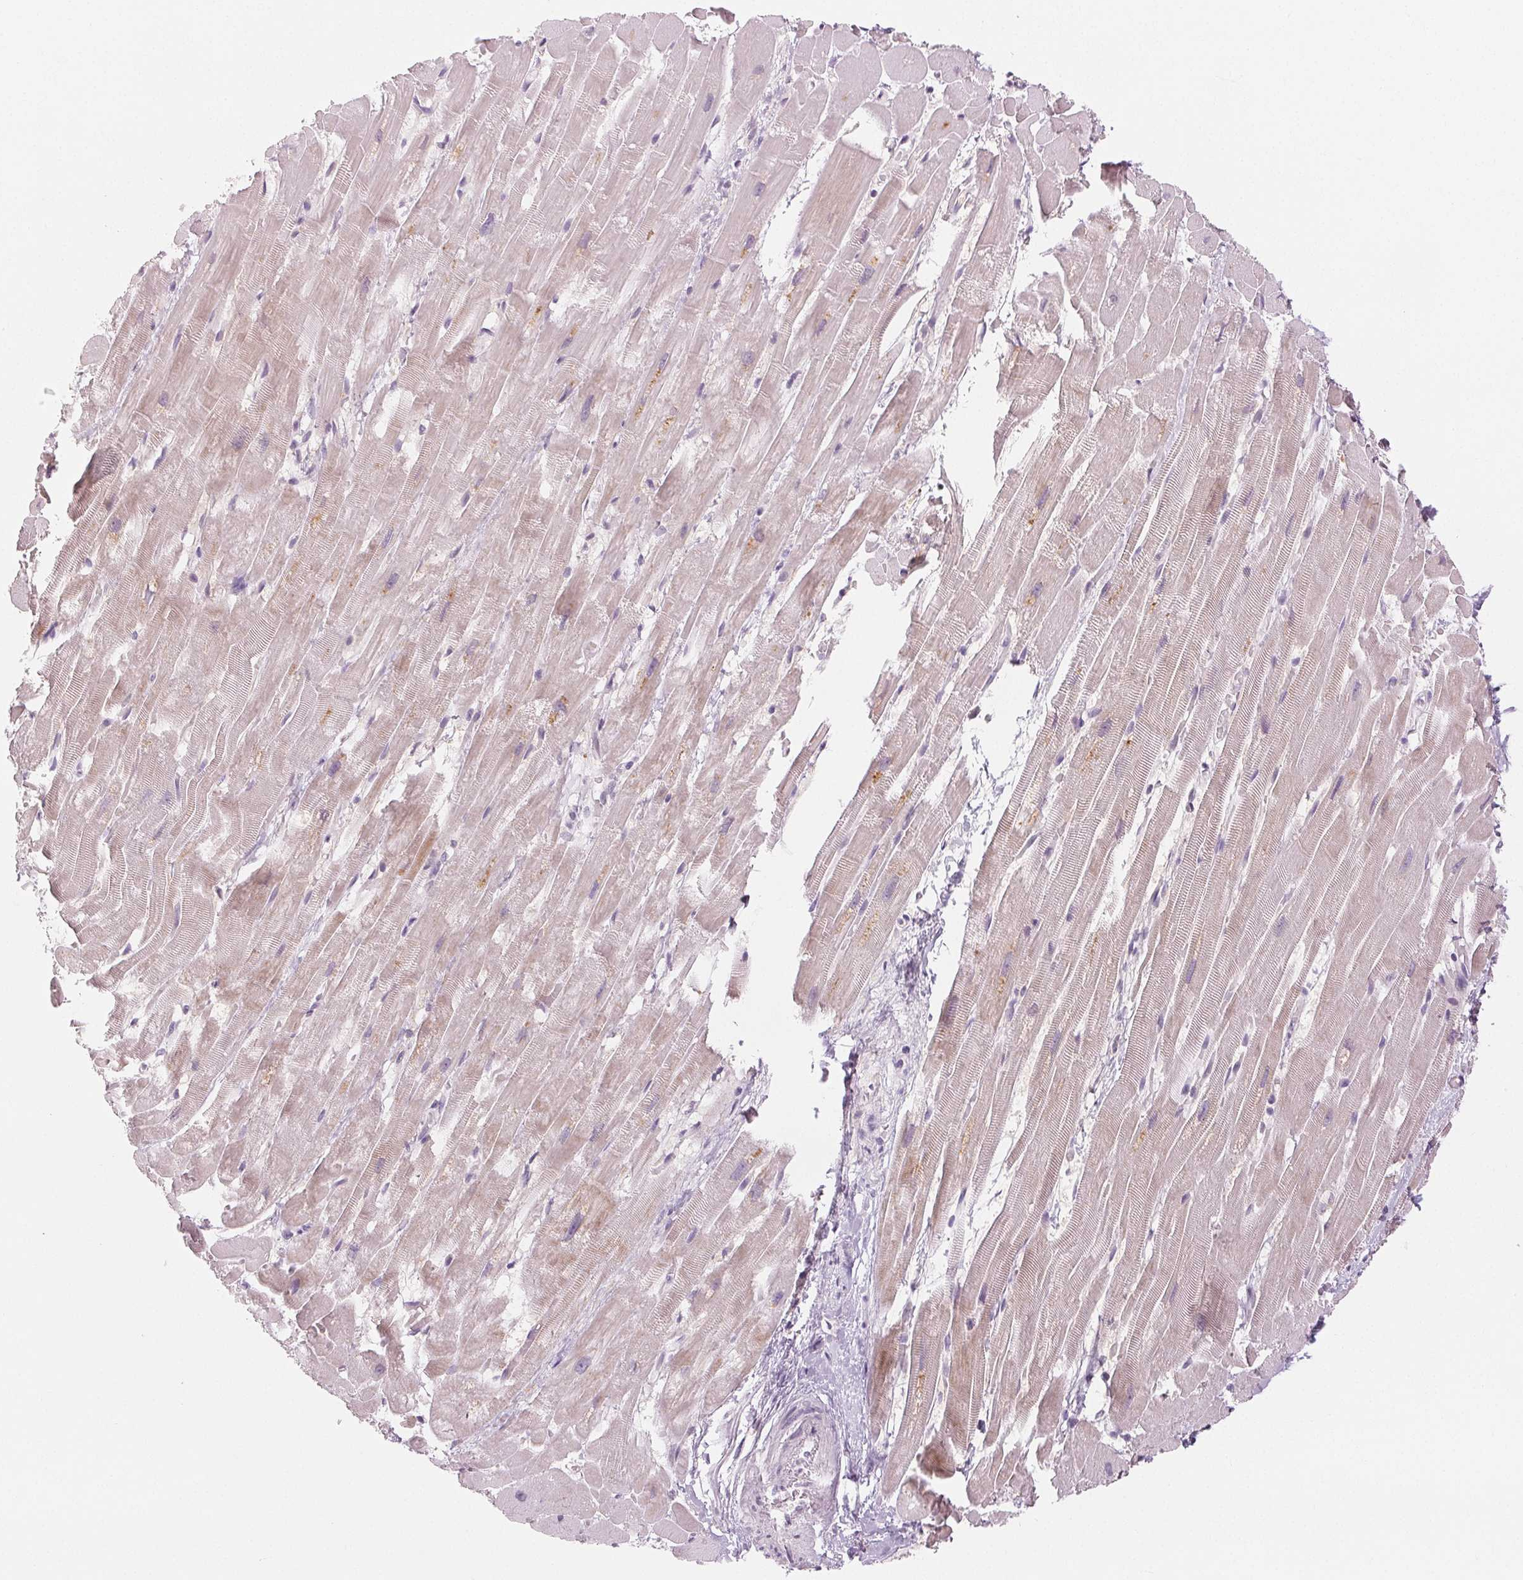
{"staining": {"intensity": "weak", "quantity": "<25%", "location": "cytoplasmic/membranous"}, "tissue": "heart muscle", "cell_type": "Cardiomyocytes", "image_type": "normal", "snomed": [{"axis": "morphology", "description": "Normal tissue, NOS"}, {"axis": "topography", "description": "Heart"}], "caption": "An IHC micrograph of benign heart muscle is shown. There is no staining in cardiomyocytes of heart muscle. The staining is performed using DAB (3,3'-diaminobenzidine) brown chromogen with nuclei counter-stained in using hematoxylin.", "gene": "EHHADH", "patient": {"sex": "male", "age": 37}}